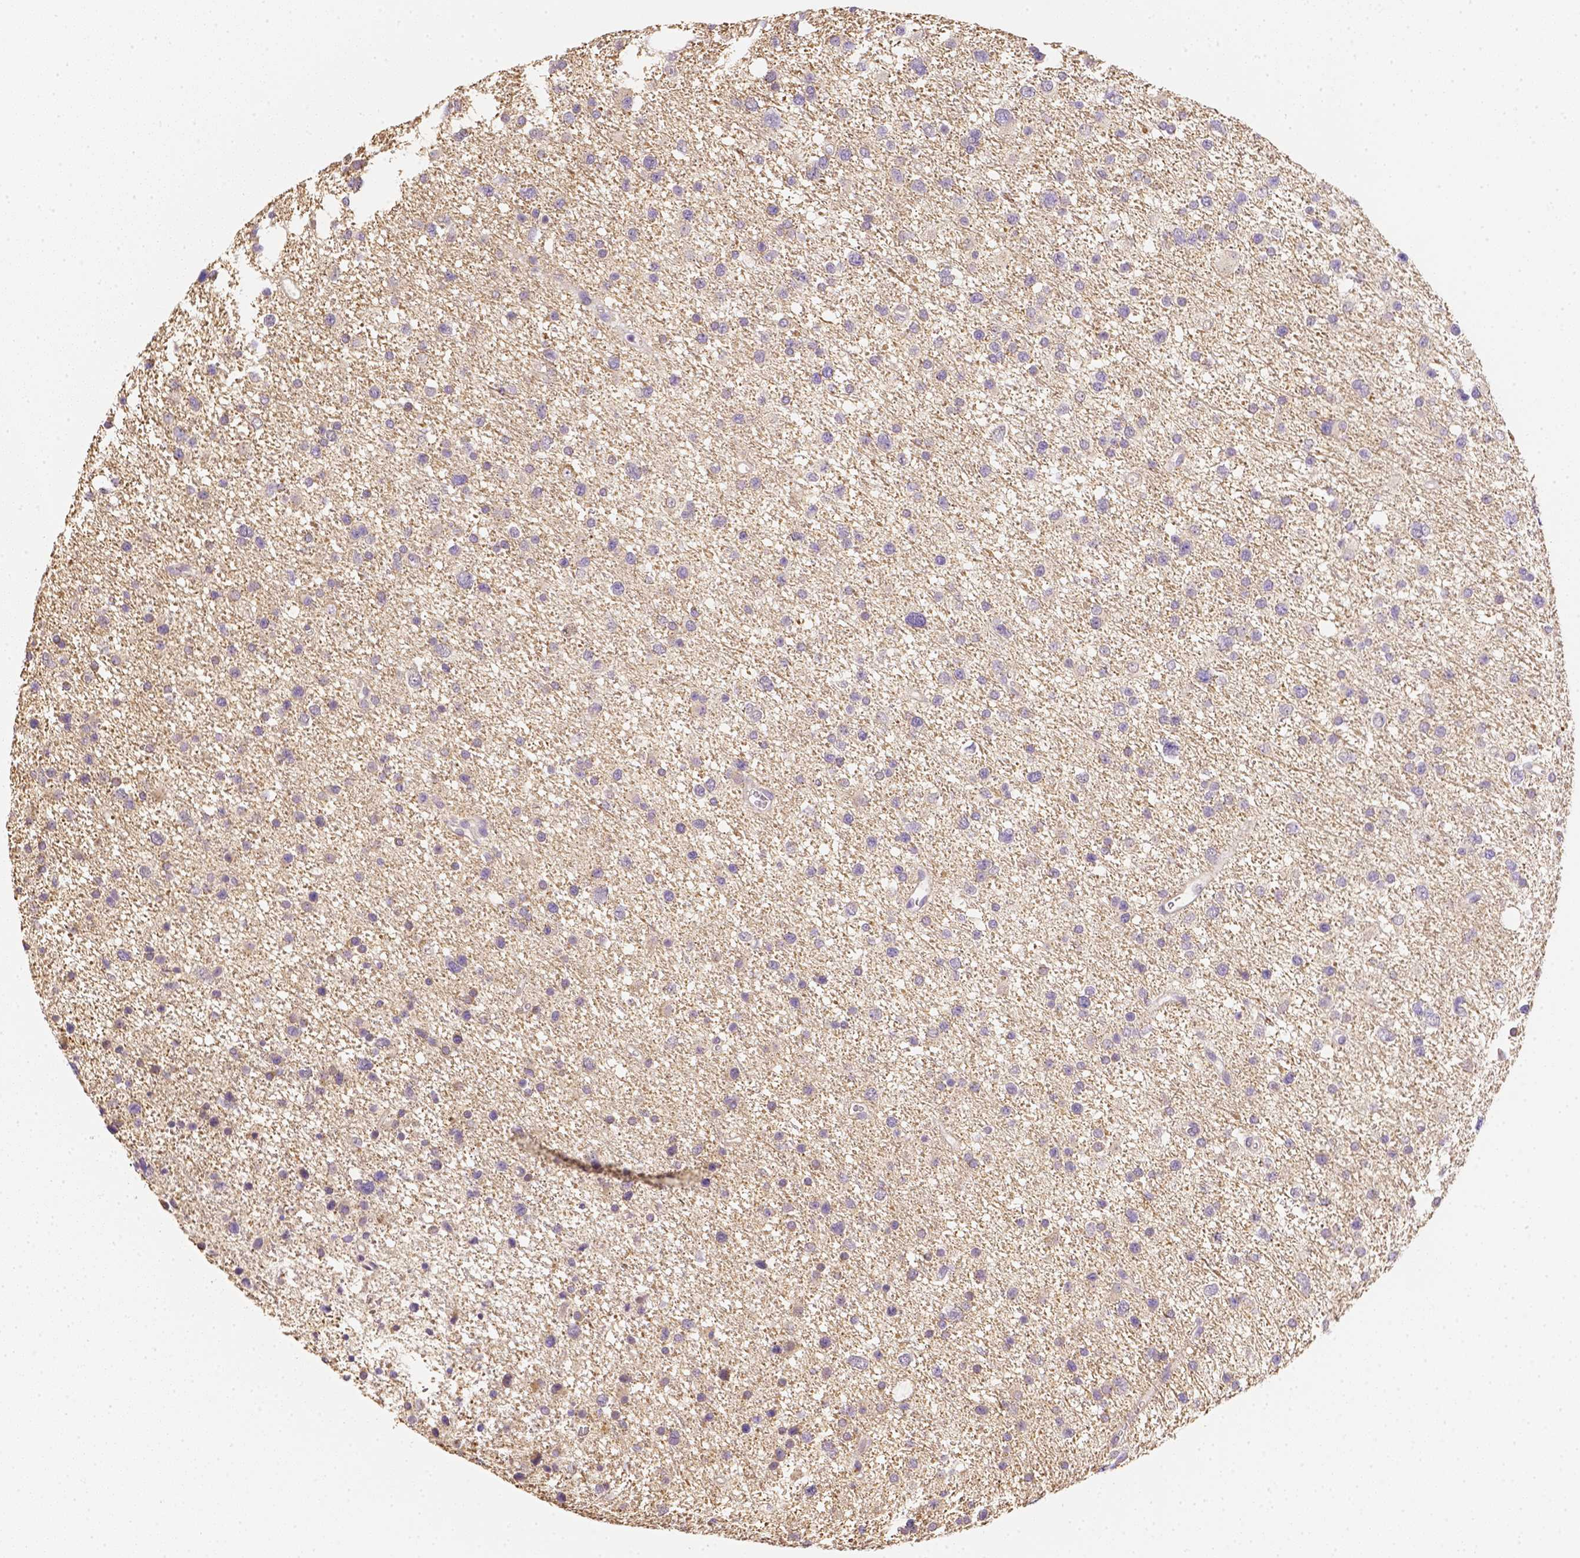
{"staining": {"intensity": "negative", "quantity": "none", "location": "none"}, "tissue": "glioma", "cell_type": "Tumor cells", "image_type": "cancer", "snomed": [{"axis": "morphology", "description": "Glioma, malignant, Low grade"}, {"axis": "topography", "description": "Brain"}], "caption": "Tumor cells are negative for protein expression in human malignant low-grade glioma.", "gene": "C10orf67", "patient": {"sex": "female", "age": 55}}